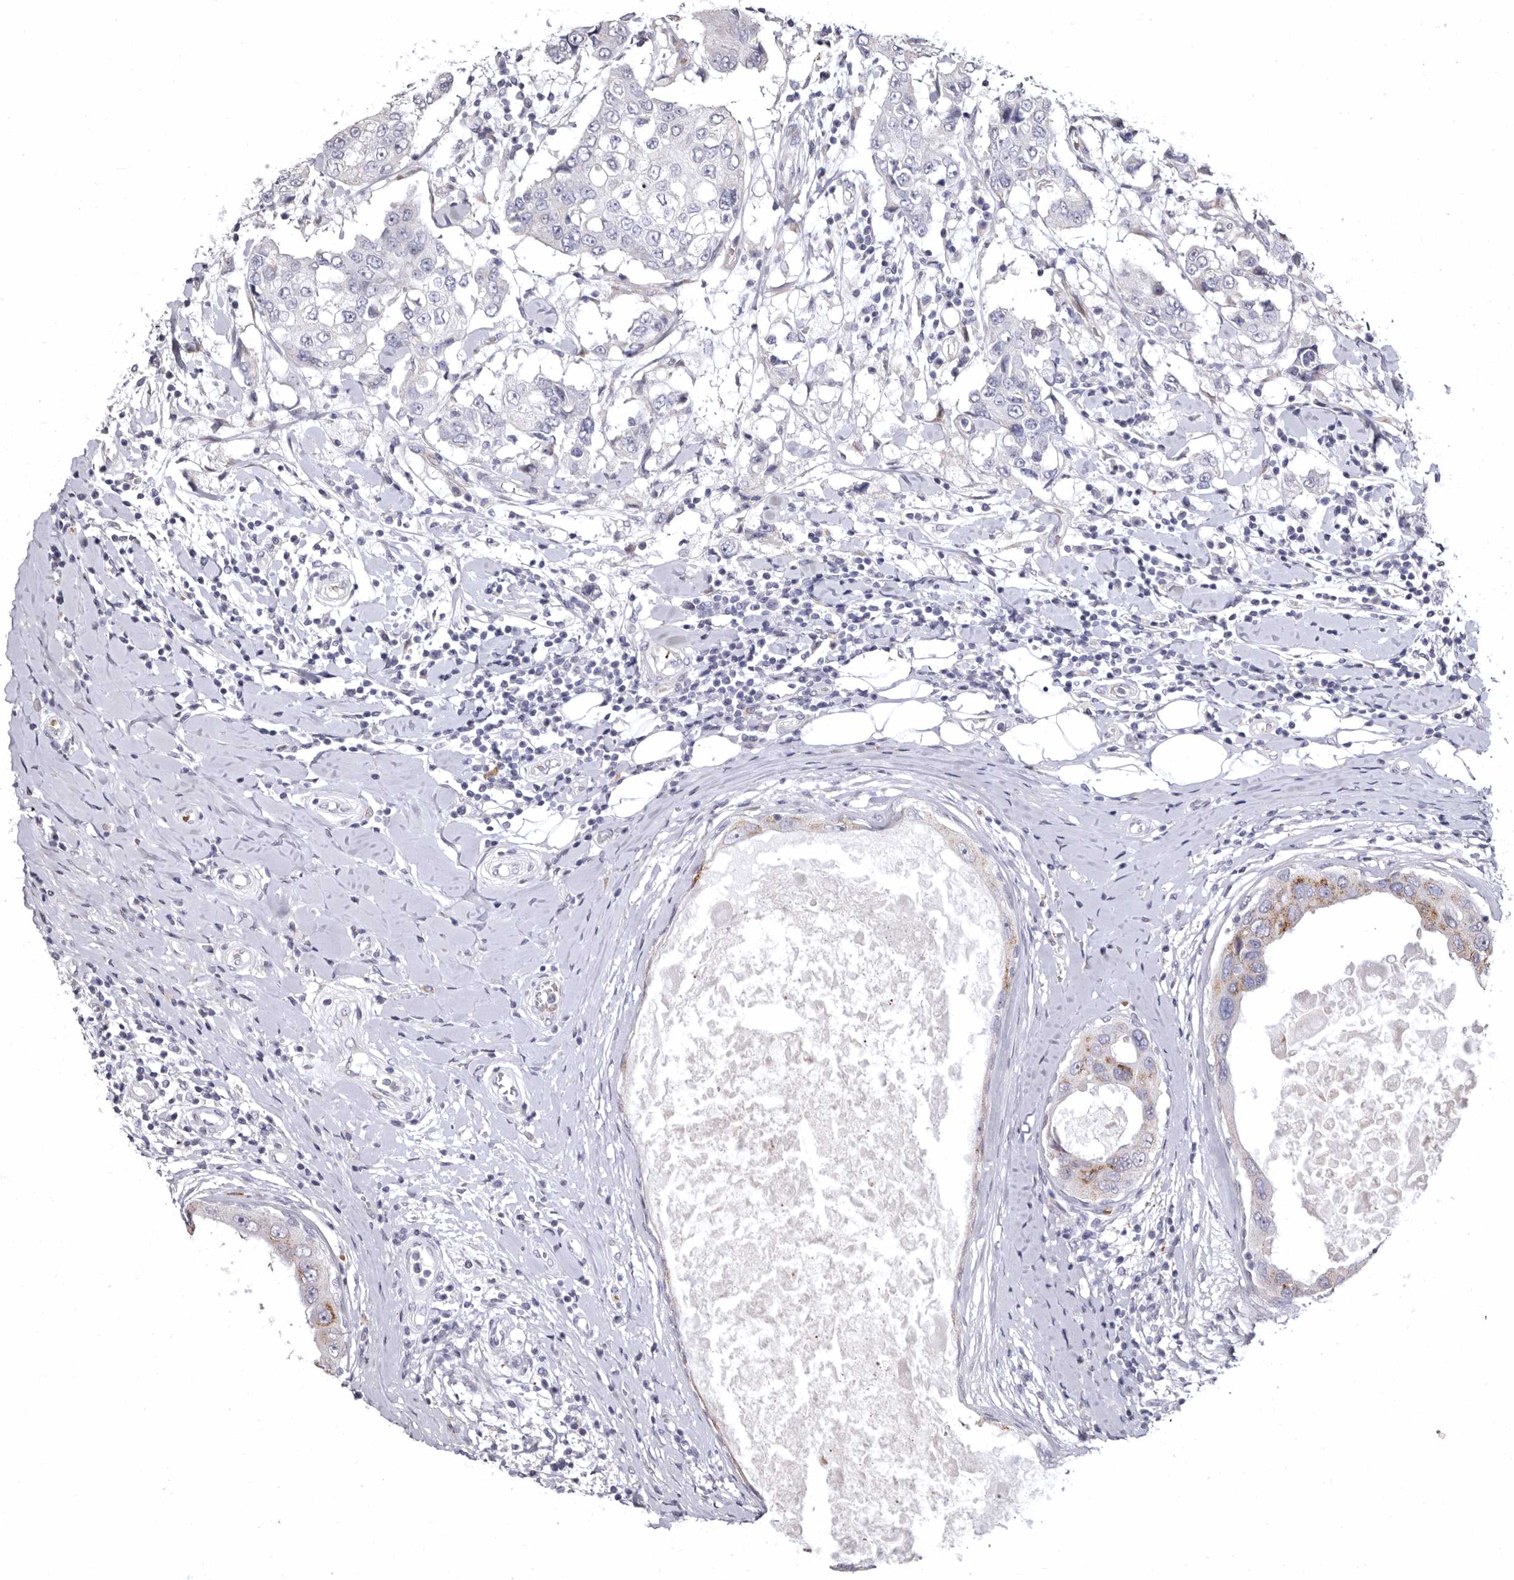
{"staining": {"intensity": "moderate", "quantity": "<25%", "location": "cytoplasmic/membranous"}, "tissue": "breast cancer", "cell_type": "Tumor cells", "image_type": "cancer", "snomed": [{"axis": "morphology", "description": "Duct carcinoma"}, {"axis": "topography", "description": "Breast"}], "caption": "The histopathology image shows staining of invasive ductal carcinoma (breast), revealing moderate cytoplasmic/membranous protein staining (brown color) within tumor cells. (IHC, brightfield microscopy, high magnification).", "gene": "AIDA", "patient": {"sex": "female", "age": 27}}